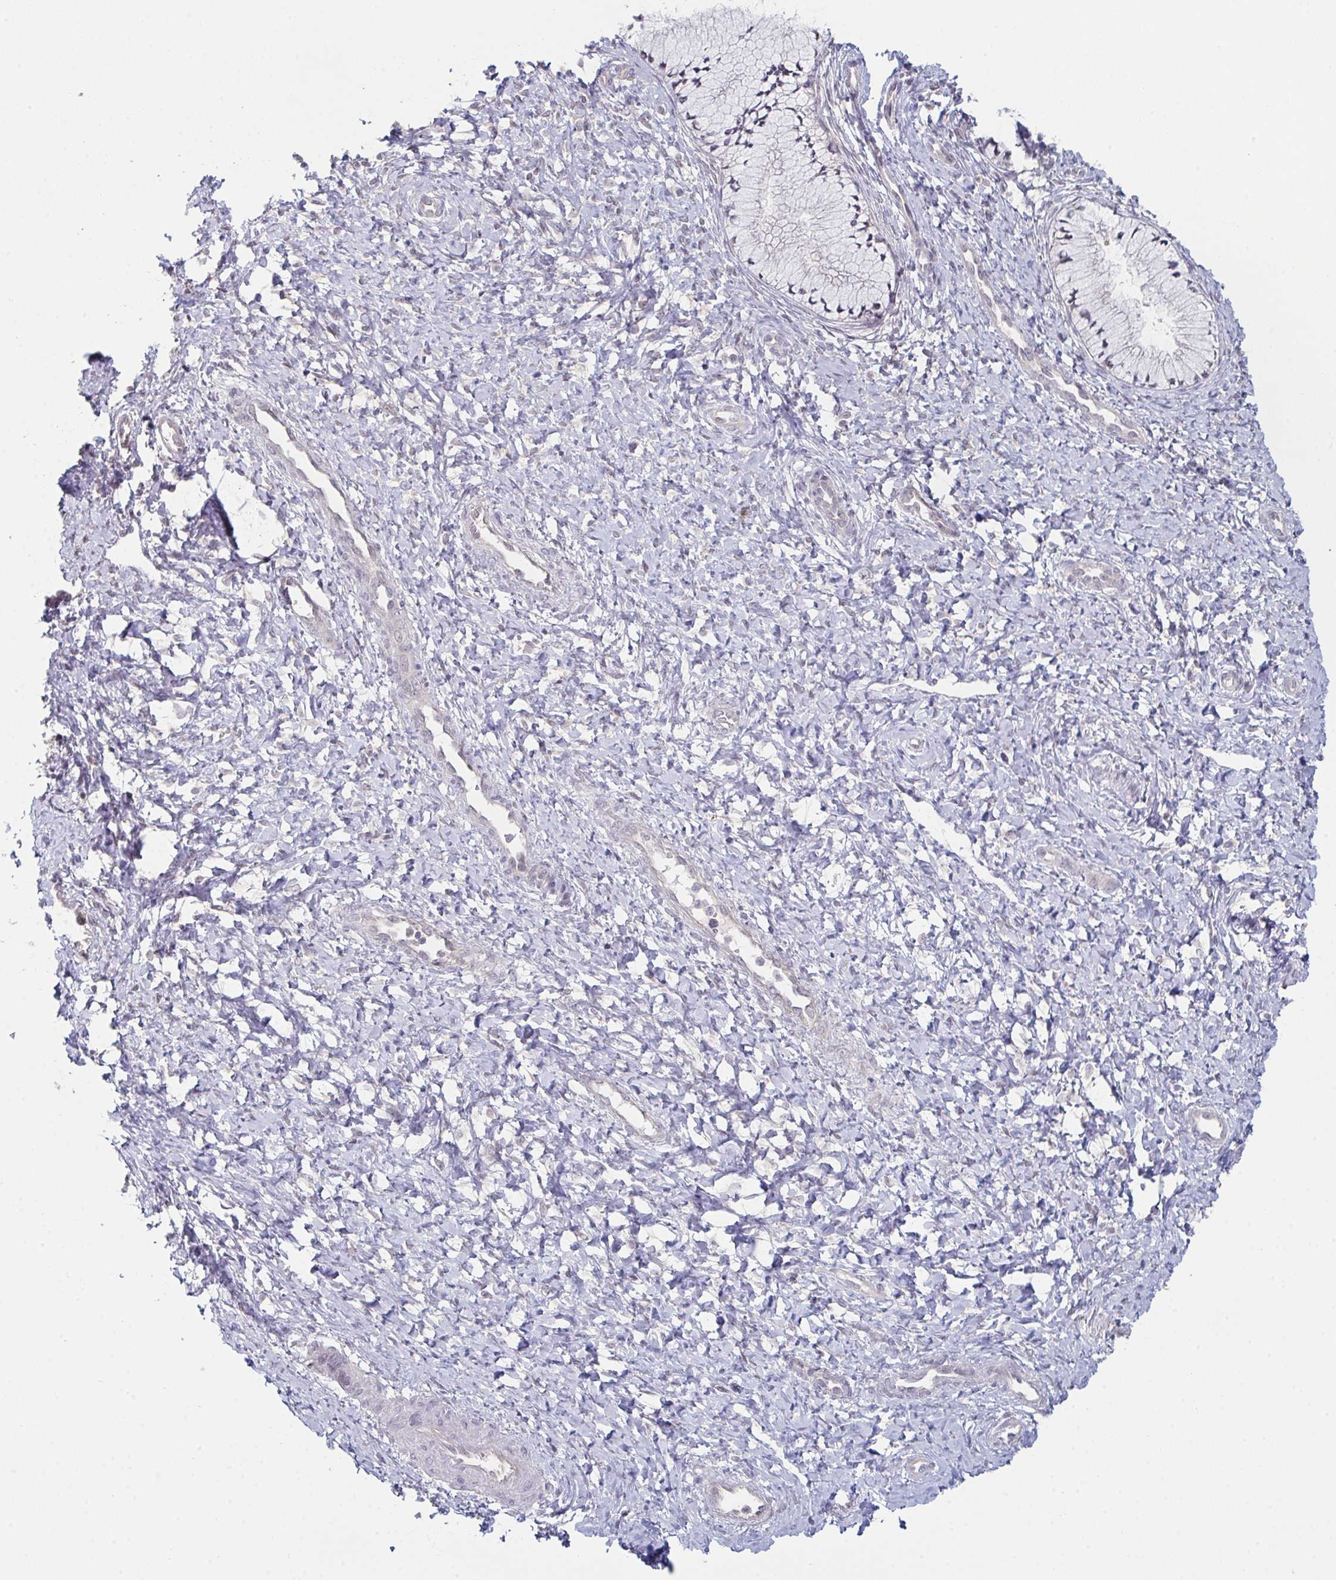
{"staining": {"intensity": "negative", "quantity": "none", "location": "none"}, "tissue": "cervix", "cell_type": "Glandular cells", "image_type": "normal", "snomed": [{"axis": "morphology", "description": "Normal tissue, NOS"}, {"axis": "topography", "description": "Cervix"}], "caption": "Protein analysis of benign cervix displays no significant staining in glandular cells.", "gene": "ZNF214", "patient": {"sex": "female", "age": 37}}